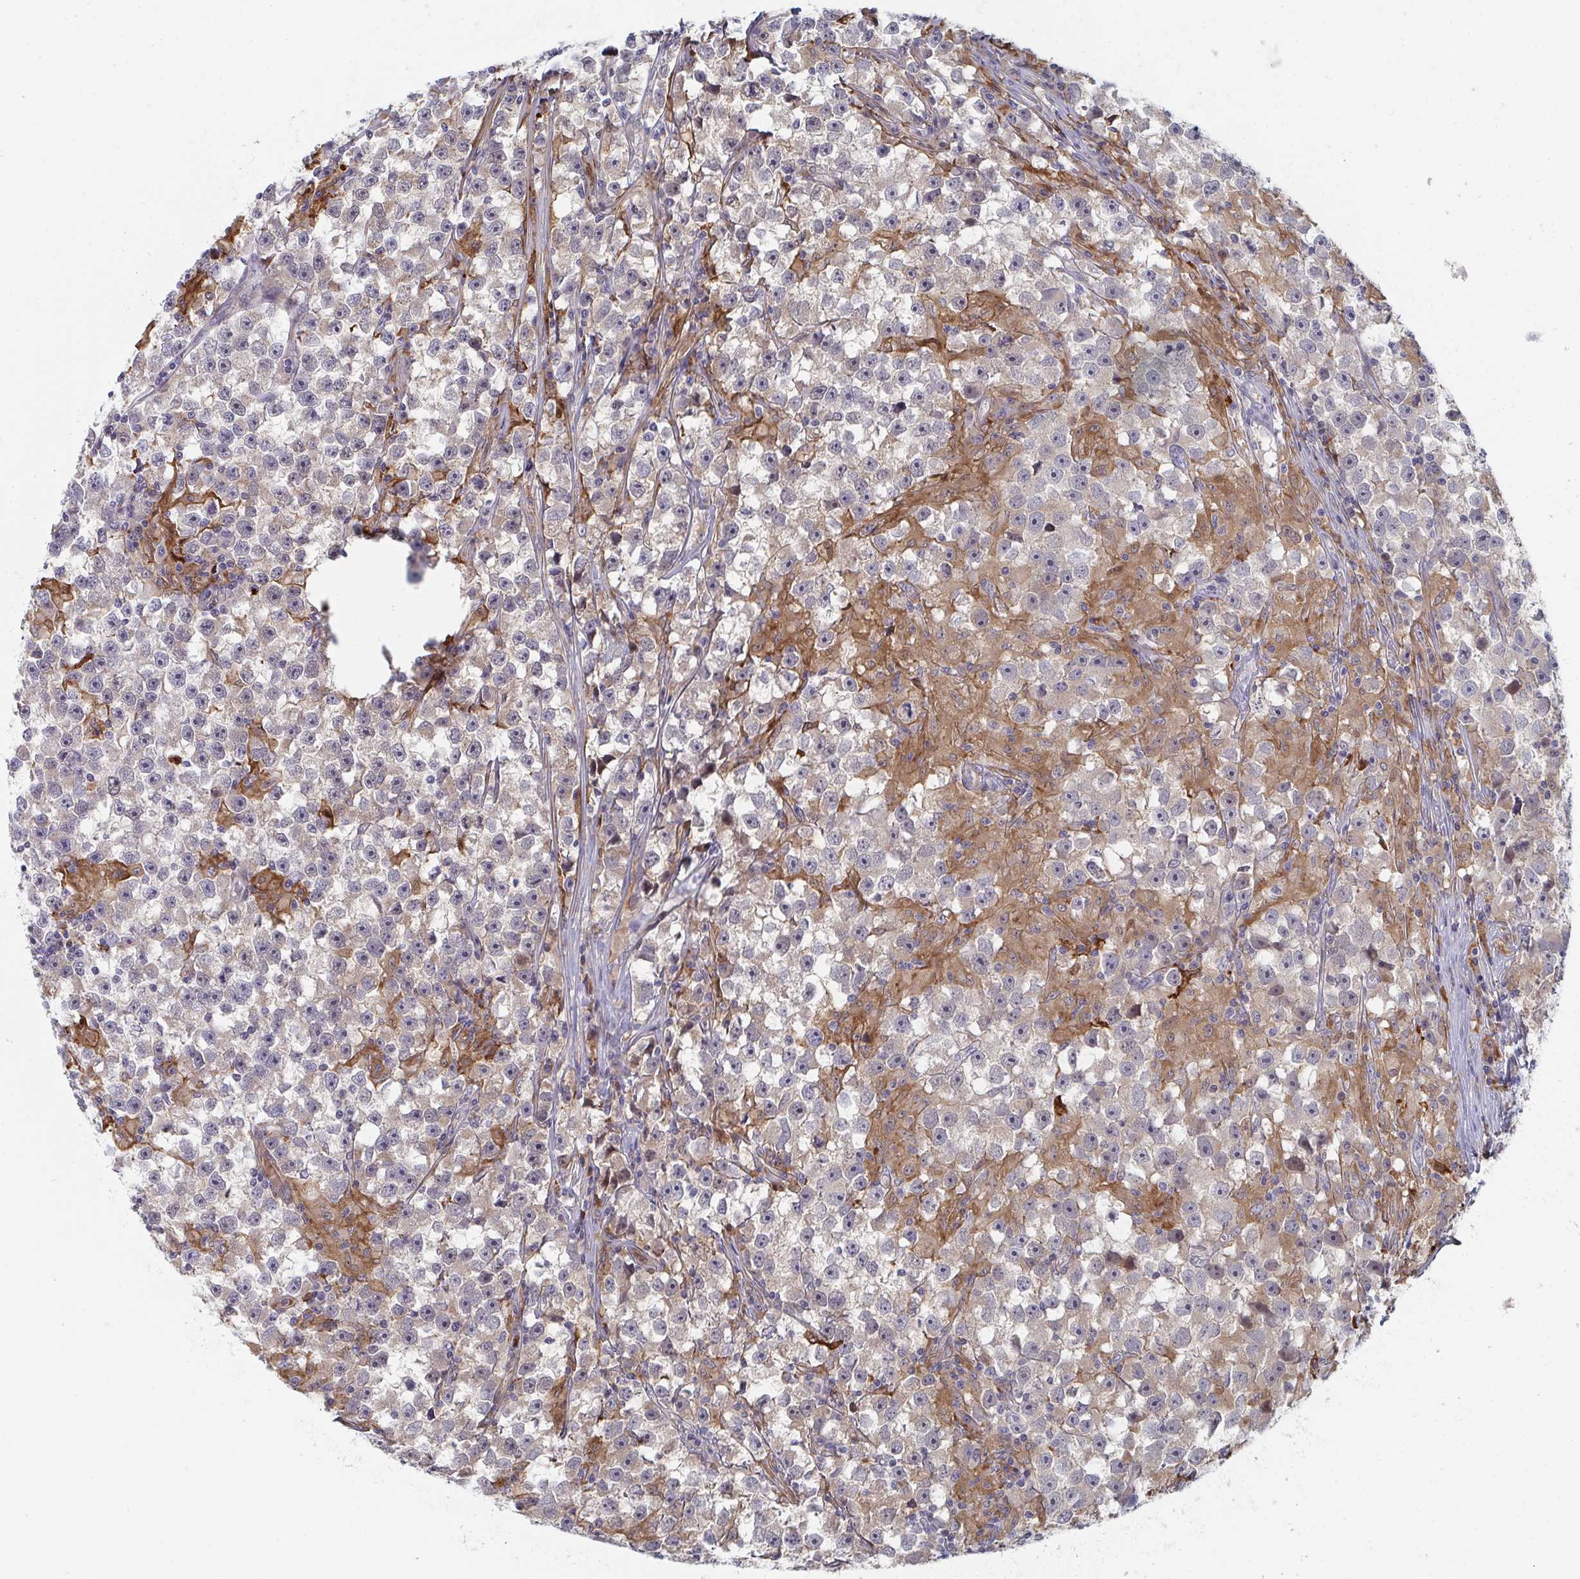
{"staining": {"intensity": "weak", "quantity": "<25%", "location": "cytoplasmic/membranous"}, "tissue": "testis cancer", "cell_type": "Tumor cells", "image_type": "cancer", "snomed": [{"axis": "morphology", "description": "Seminoma, NOS"}, {"axis": "topography", "description": "Testis"}], "caption": "An immunohistochemistry image of testis cancer (seminoma) is shown. There is no staining in tumor cells of testis cancer (seminoma). Brightfield microscopy of IHC stained with DAB (3,3'-diaminobenzidine) (brown) and hematoxylin (blue), captured at high magnification.", "gene": "PSMG1", "patient": {"sex": "male", "age": 33}}